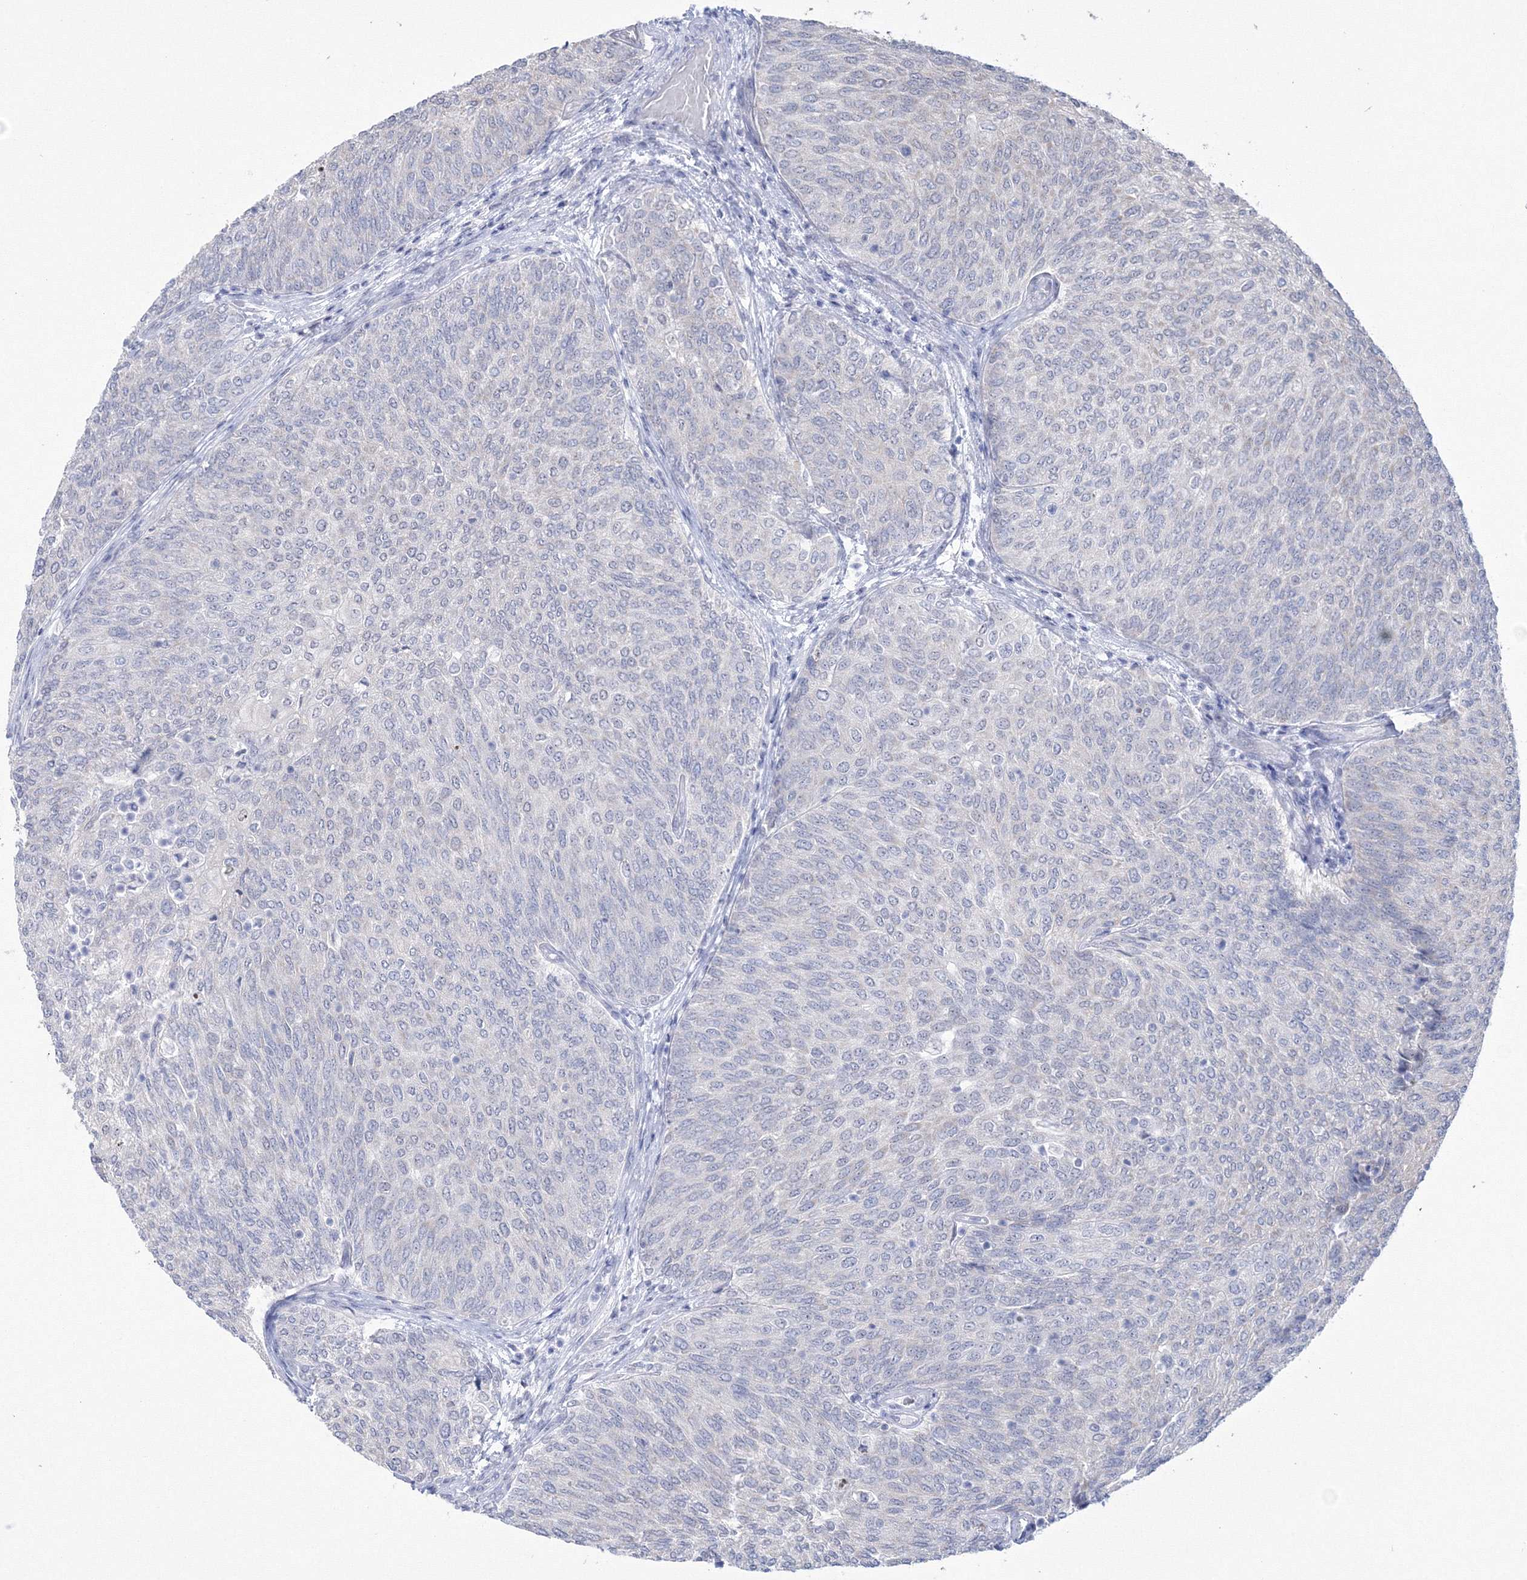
{"staining": {"intensity": "negative", "quantity": "none", "location": "none"}, "tissue": "urothelial cancer", "cell_type": "Tumor cells", "image_type": "cancer", "snomed": [{"axis": "morphology", "description": "Urothelial carcinoma, Low grade"}, {"axis": "topography", "description": "Urinary bladder"}], "caption": "Immunohistochemical staining of urothelial cancer reveals no significant expression in tumor cells. (DAB (3,3'-diaminobenzidine) immunohistochemistry (IHC), high magnification).", "gene": "GRSF1", "patient": {"sex": "female", "age": 79}}